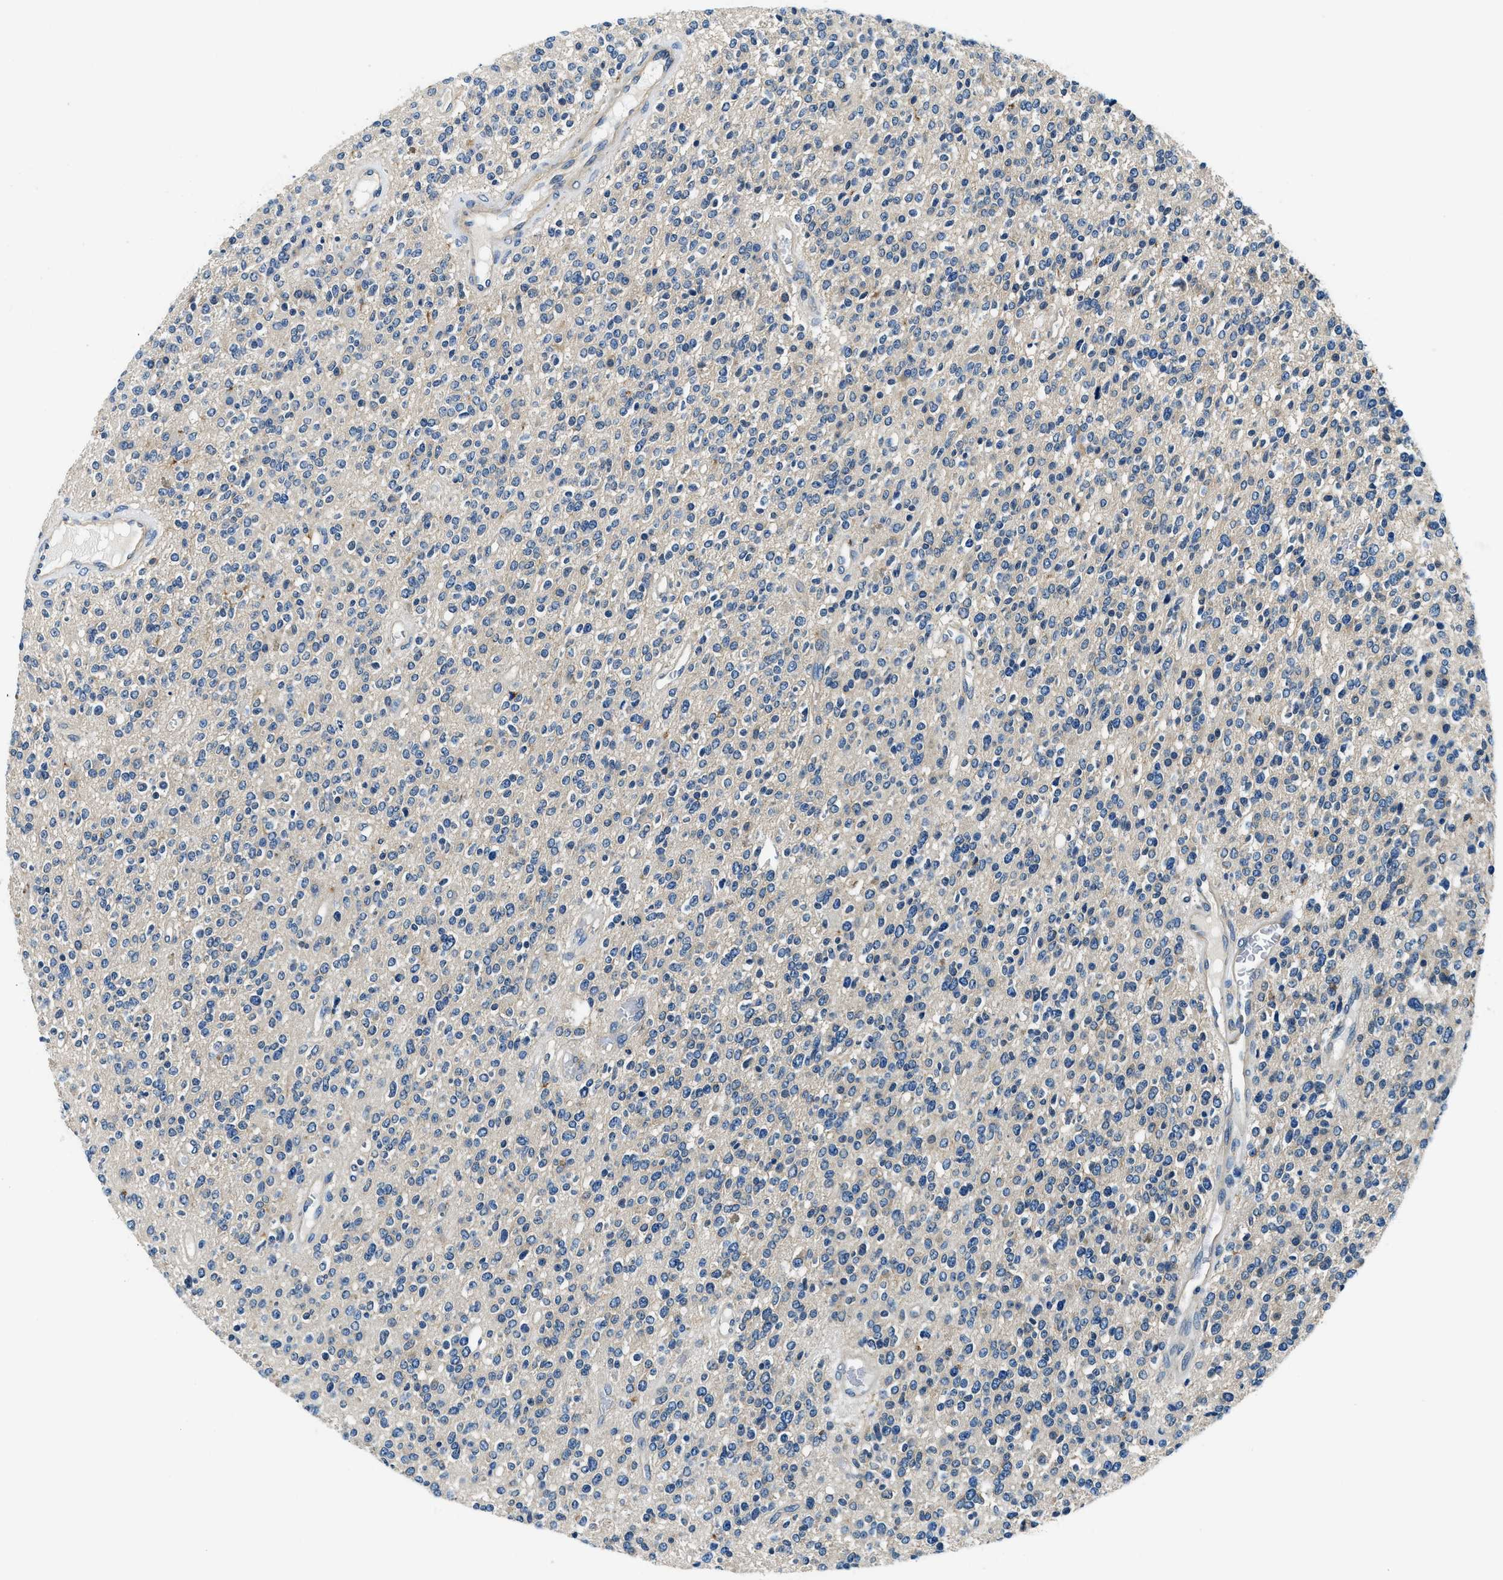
{"staining": {"intensity": "negative", "quantity": "none", "location": "none"}, "tissue": "glioma", "cell_type": "Tumor cells", "image_type": "cancer", "snomed": [{"axis": "morphology", "description": "Glioma, malignant, High grade"}, {"axis": "topography", "description": "Brain"}], "caption": "Immunohistochemistry (IHC) micrograph of human malignant glioma (high-grade) stained for a protein (brown), which exhibits no expression in tumor cells.", "gene": "TWF1", "patient": {"sex": "male", "age": 34}}